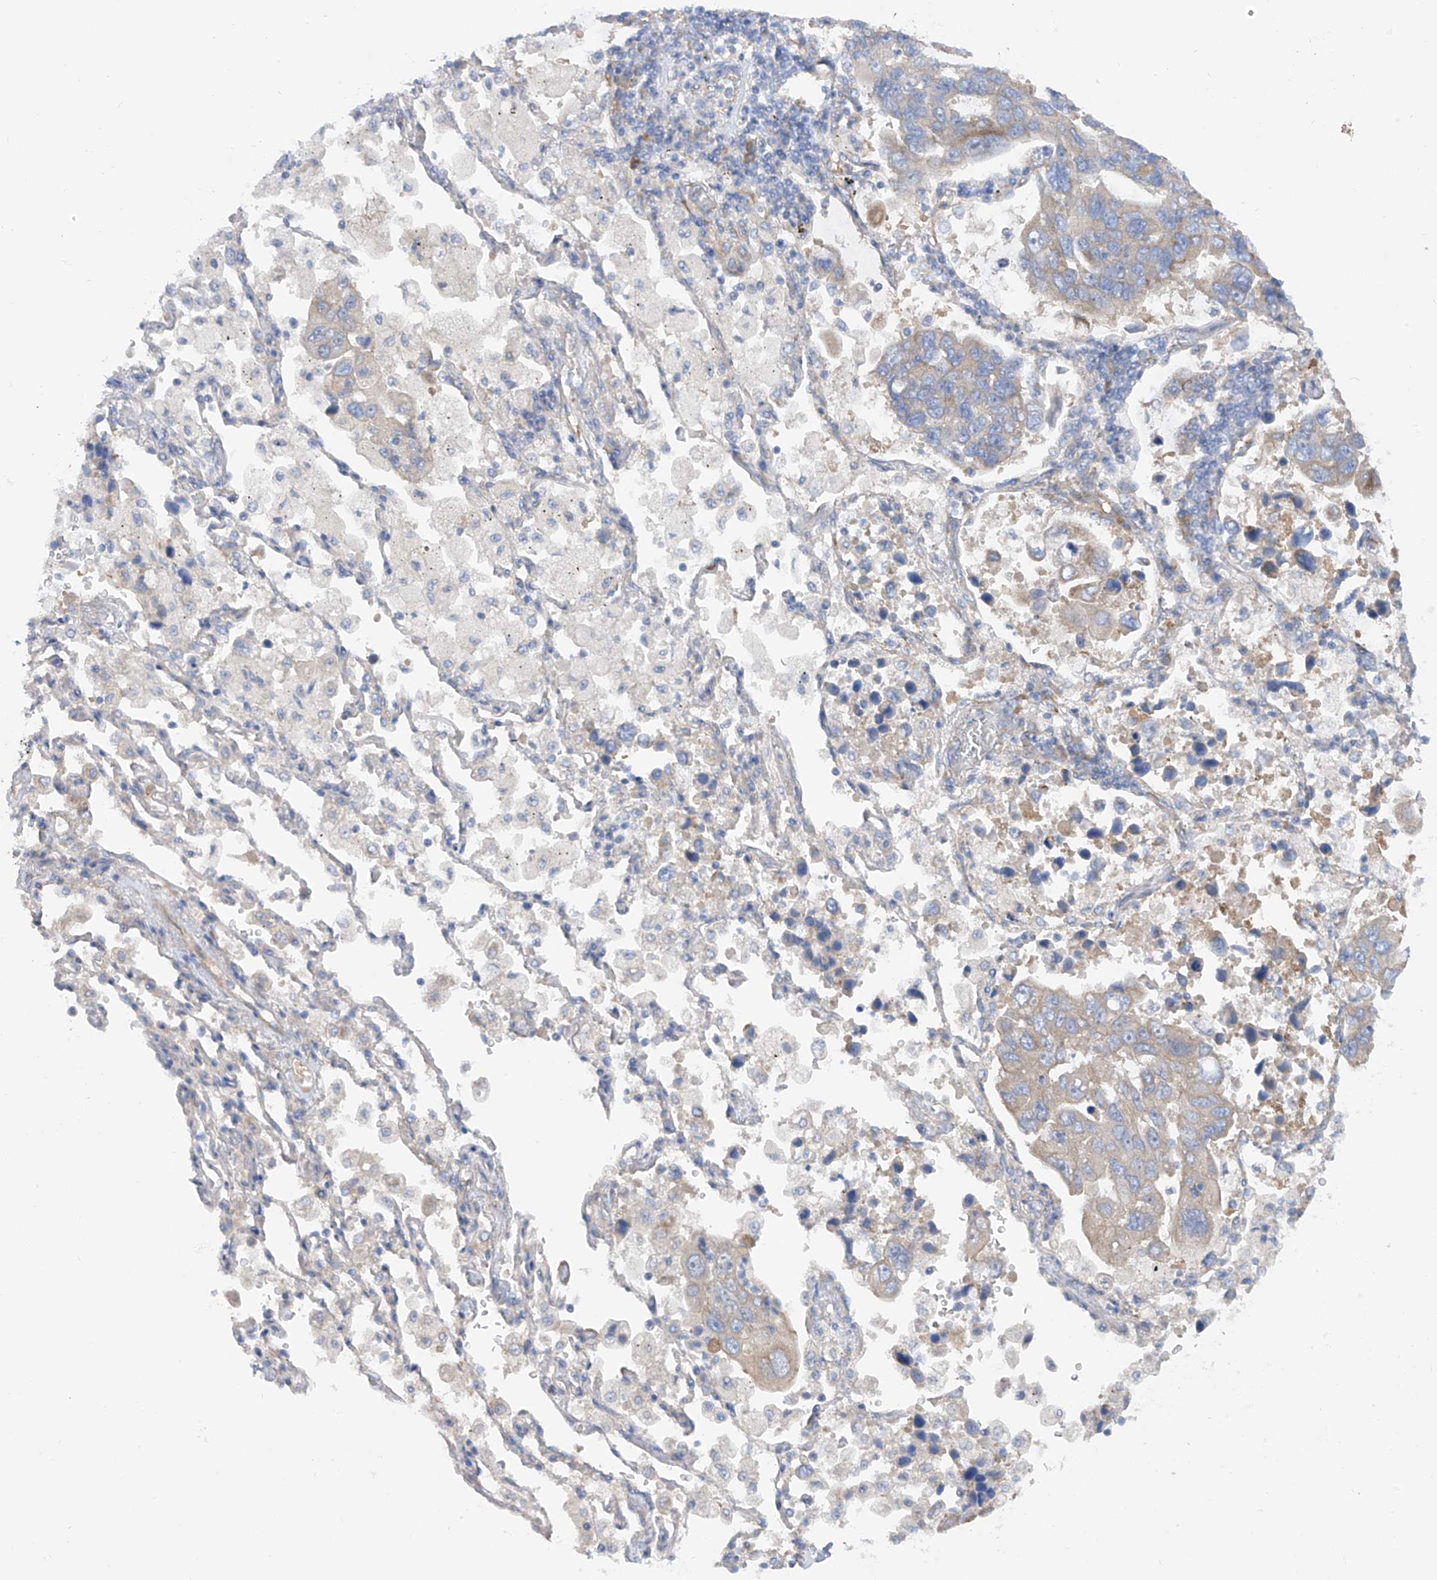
{"staining": {"intensity": "moderate", "quantity": "<25%", "location": "cytoplasmic/membranous"}, "tissue": "lung cancer", "cell_type": "Tumor cells", "image_type": "cancer", "snomed": [{"axis": "morphology", "description": "Adenocarcinoma, NOS"}, {"axis": "topography", "description": "Lung"}], "caption": "A histopathology image of adenocarcinoma (lung) stained for a protein displays moderate cytoplasmic/membranous brown staining in tumor cells. Nuclei are stained in blue.", "gene": "LCA5", "patient": {"sex": "male", "age": 64}}